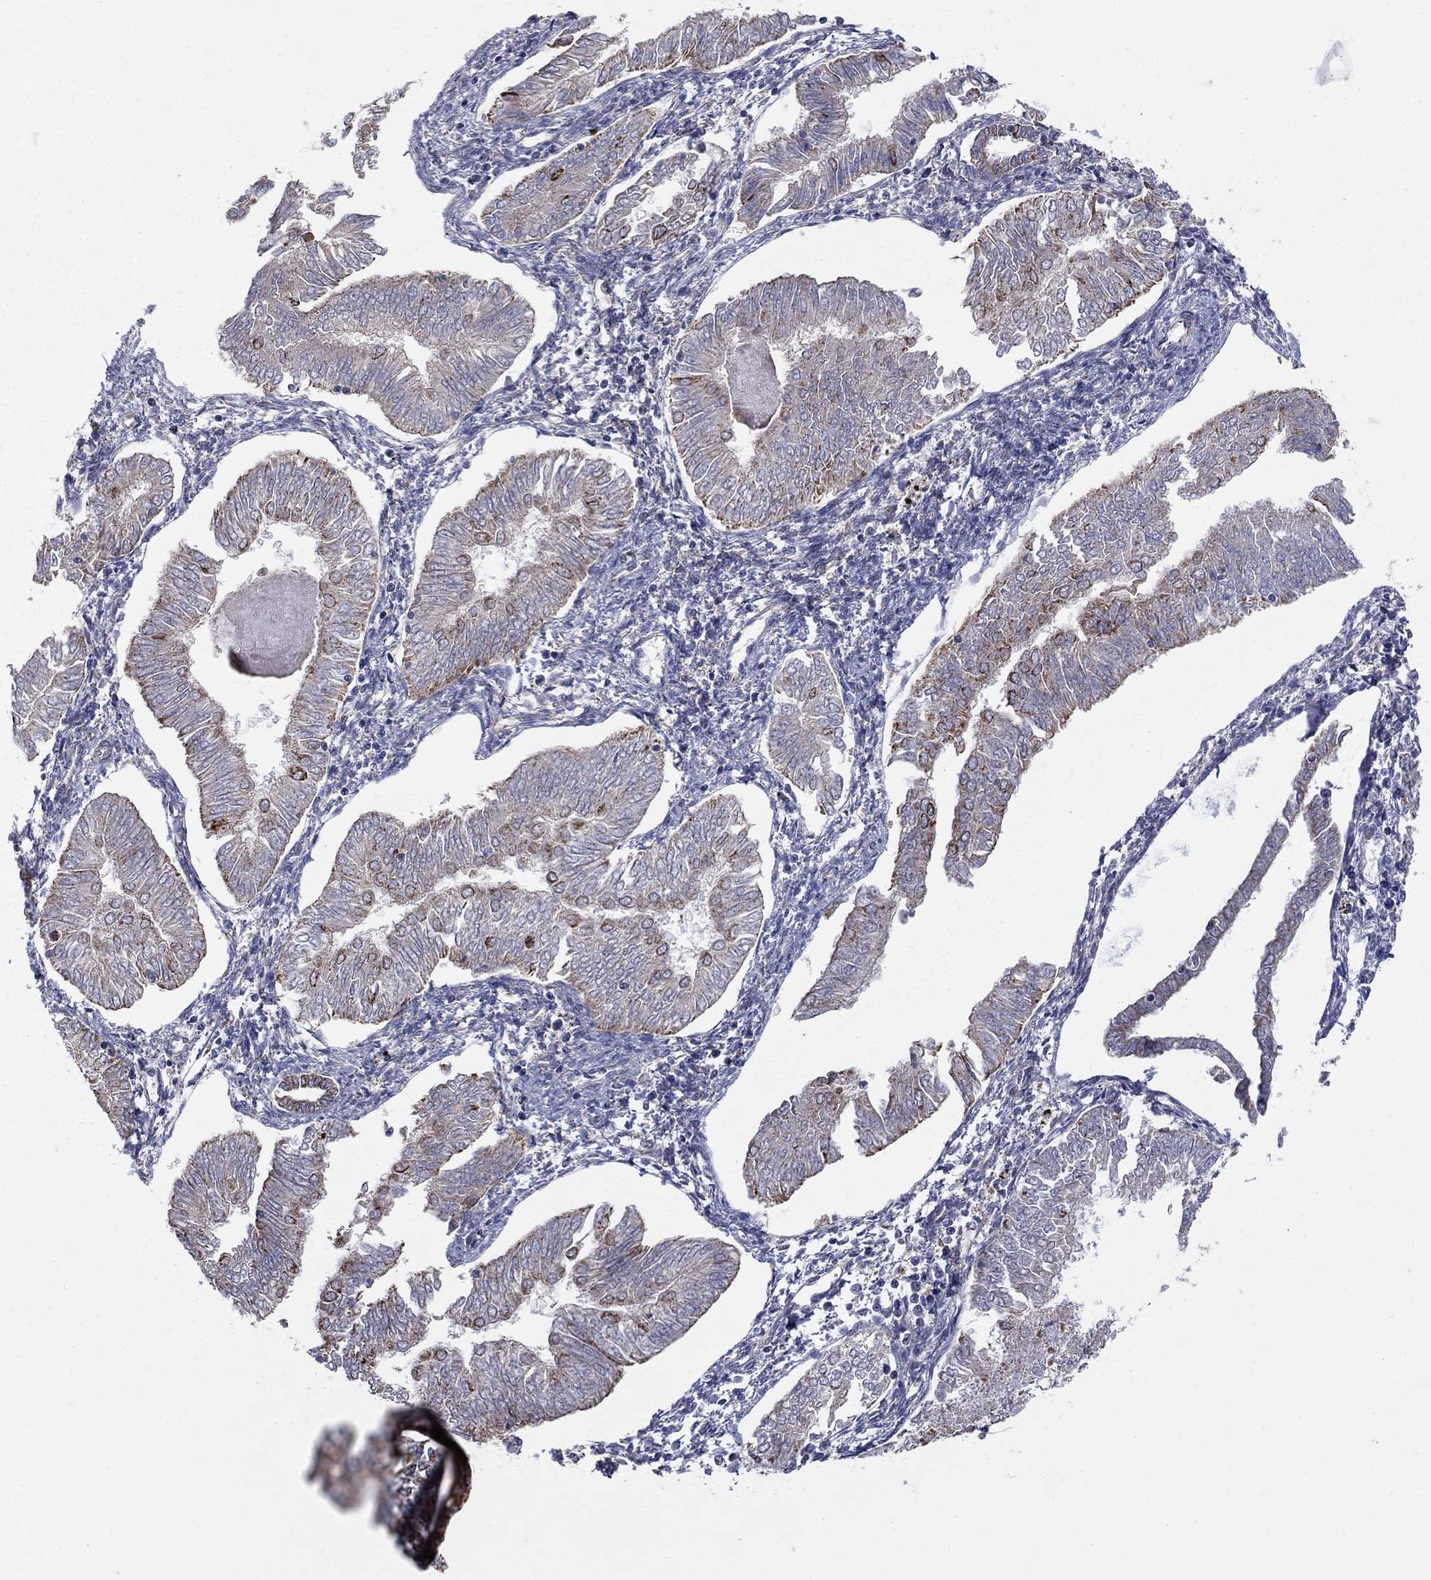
{"staining": {"intensity": "moderate", "quantity": "<25%", "location": "cytoplasmic/membranous"}, "tissue": "endometrial cancer", "cell_type": "Tumor cells", "image_type": "cancer", "snomed": [{"axis": "morphology", "description": "Adenocarcinoma, NOS"}, {"axis": "topography", "description": "Endometrium"}], "caption": "Adenocarcinoma (endometrial) tissue demonstrates moderate cytoplasmic/membranous staining in approximately <25% of tumor cells, visualized by immunohistochemistry.", "gene": "HPS5", "patient": {"sex": "female", "age": 53}}